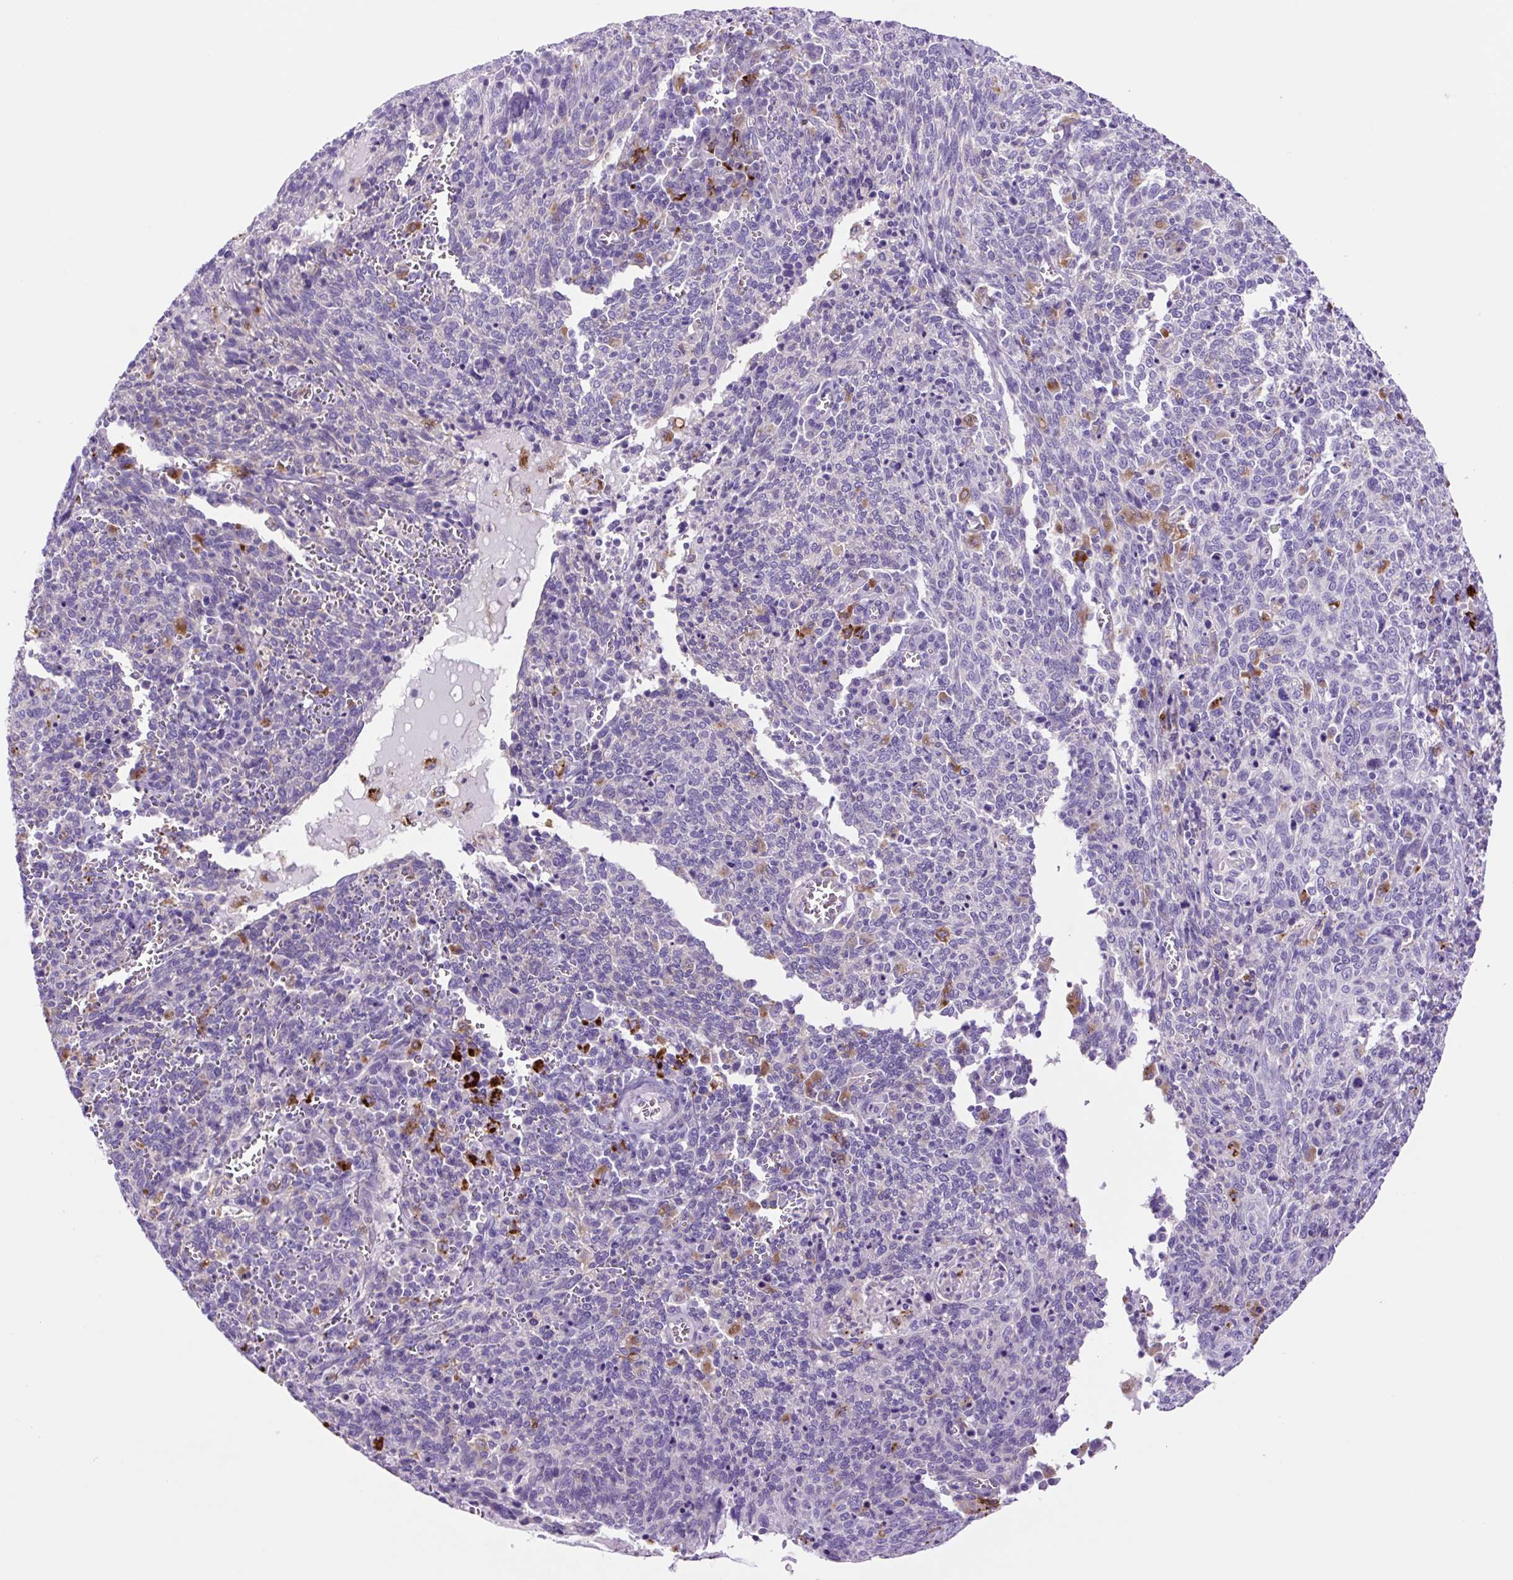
{"staining": {"intensity": "negative", "quantity": "none", "location": "none"}, "tissue": "cervical cancer", "cell_type": "Tumor cells", "image_type": "cancer", "snomed": [{"axis": "morphology", "description": "Squamous cell carcinoma, NOS"}, {"axis": "topography", "description": "Cervix"}], "caption": "Protein analysis of cervical cancer (squamous cell carcinoma) demonstrates no significant positivity in tumor cells.", "gene": "LCN10", "patient": {"sex": "female", "age": 46}}